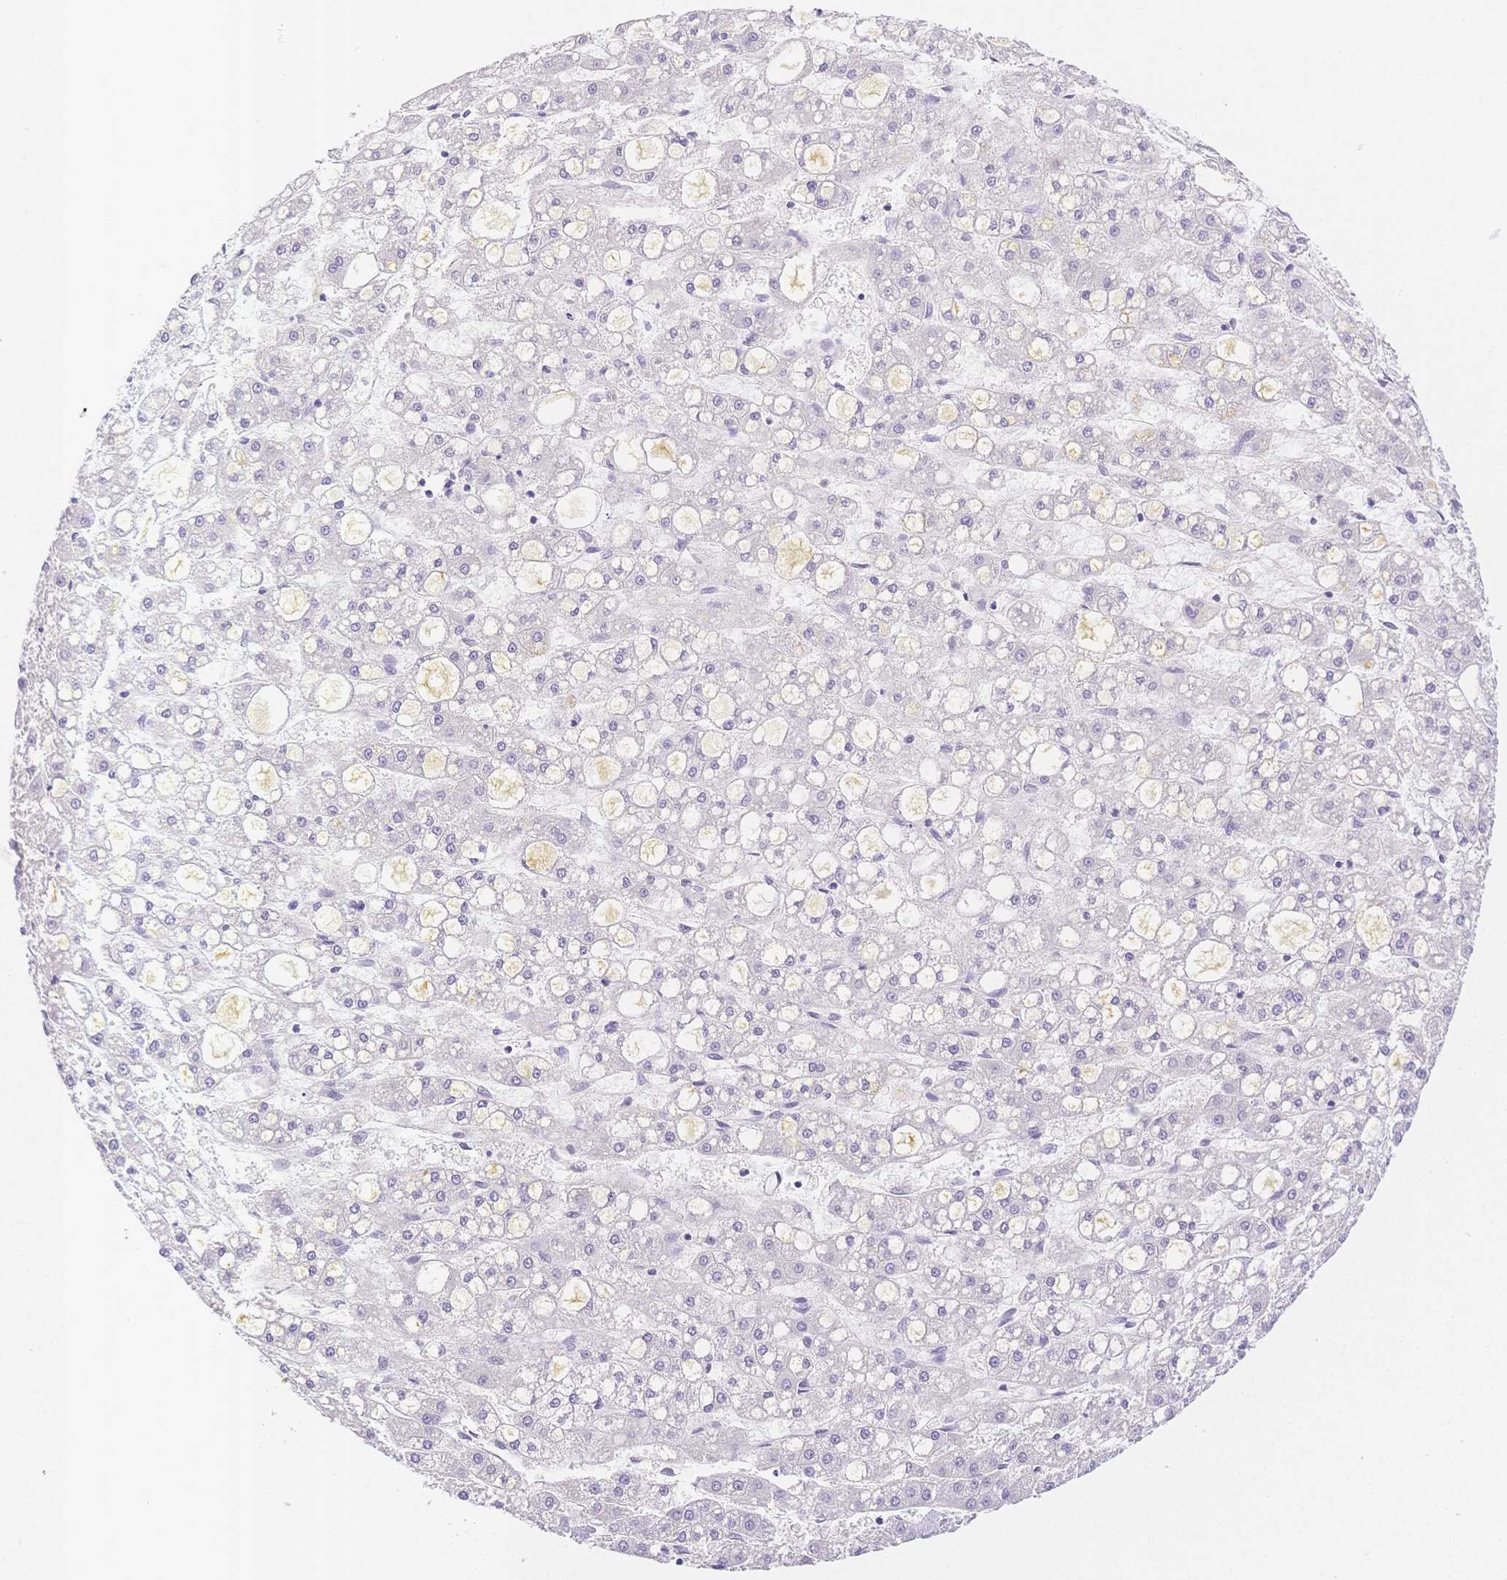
{"staining": {"intensity": "negative", "quantity": "none", "location": "none"}, "tissue": "liver cancer", "cell_type": "Tumor cells", "image_type": "cancer", "snomed": [{"axis": "morphology", "description": "Carcinoma, Hepatocellular, NOS"}, {"axis": "topography", "description": "Liver"}], "caption": "The micrograph reveals no significant expression in tumor cells of liver cancer (hepatocellular carcinoma). (Immunohistochemistry, brightfield microscopy, high magnification).", "gene": "CSN1S1", "patient": {"sex": "male", "age": 67}}